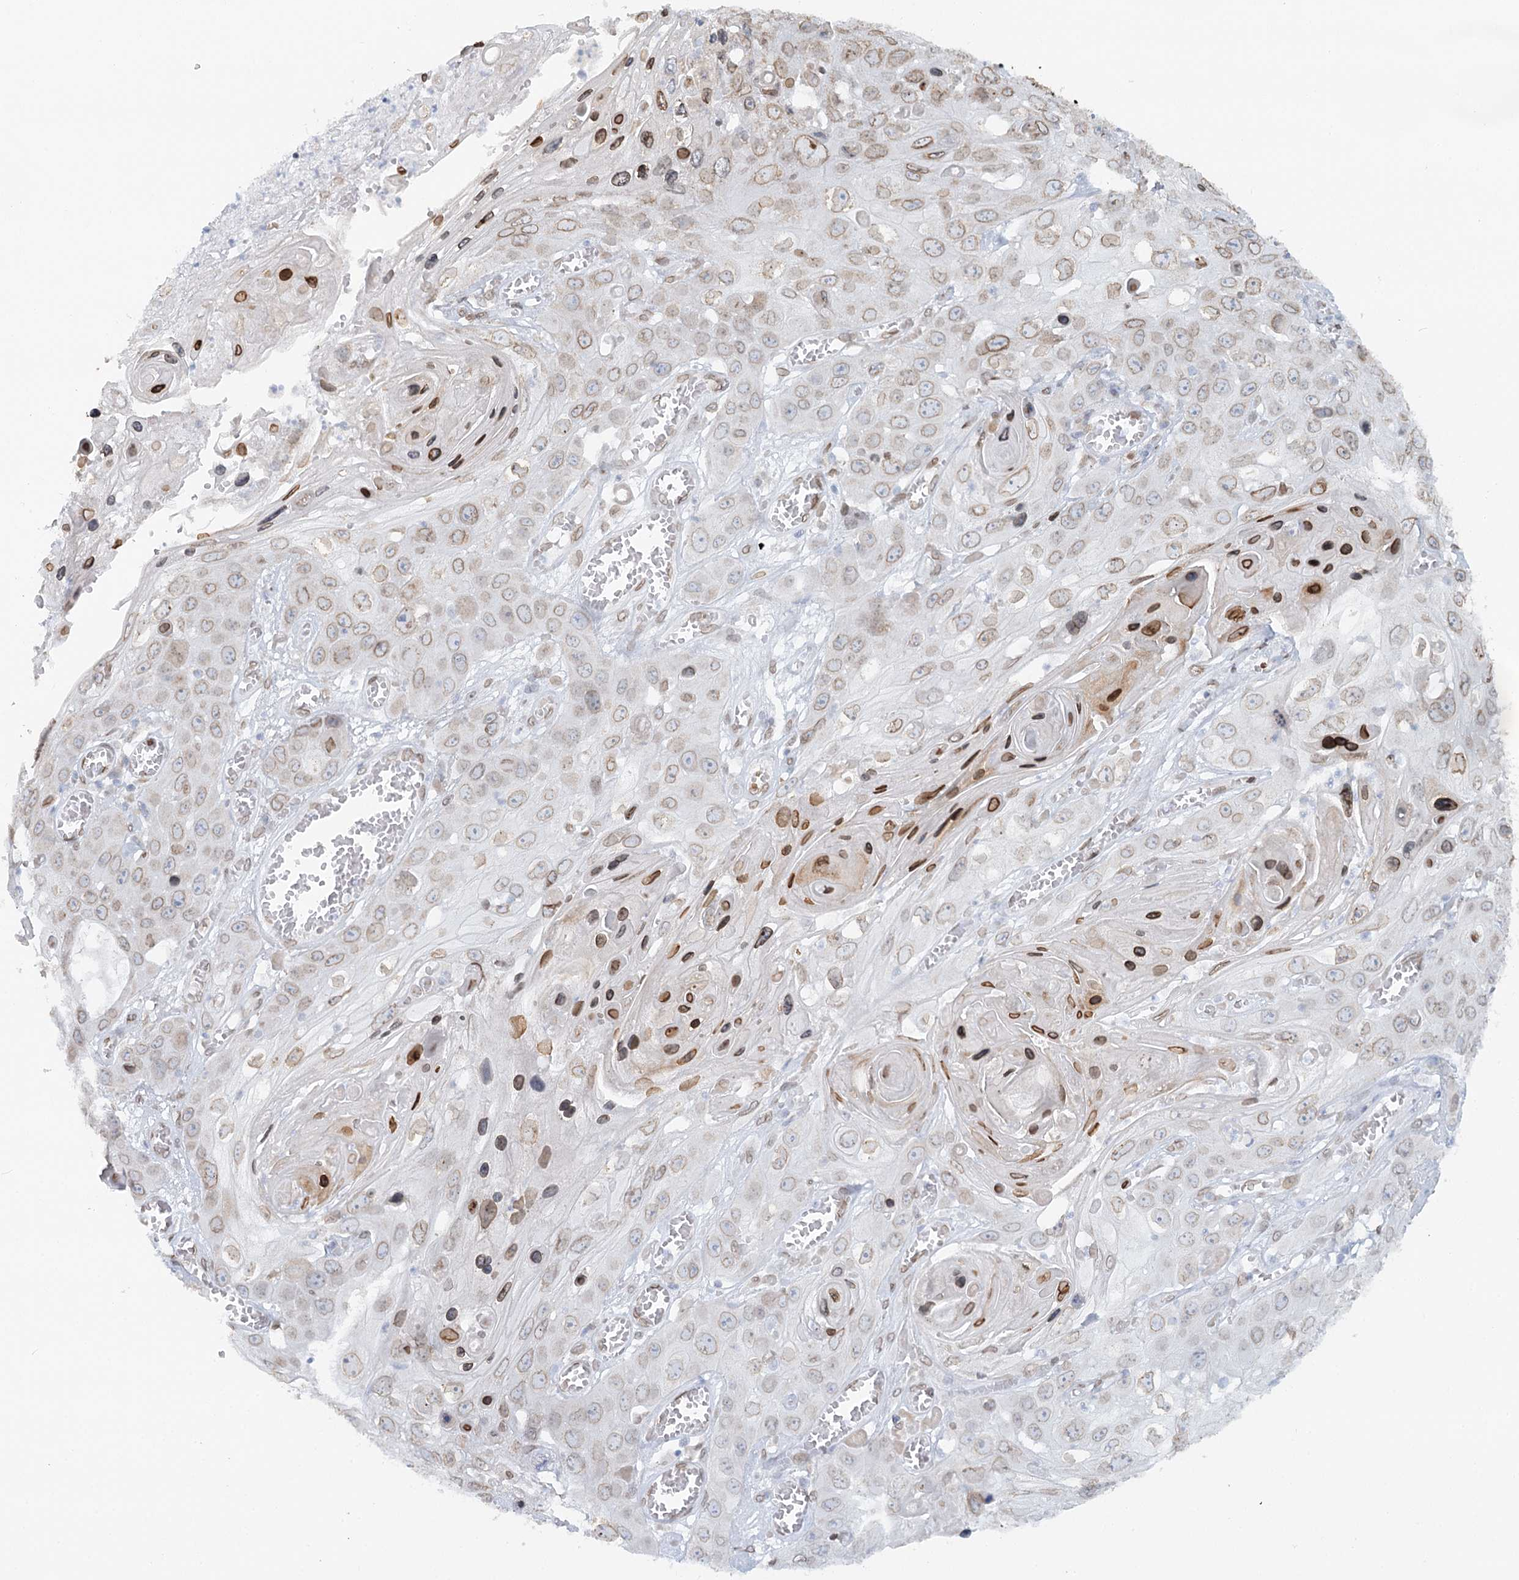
{"staining": {"intensity": "weak", "quantity": ">75%", "location": "cytoplasmic/membranous,nuclear"}, "tissue": "skin cancer", "cell_type": "Tumor cells", "image_type": "cancer", "snomed": [{"axis": "morphology", "description": "Squamous cell carcinoma, NOS"}, {"axis": "topography", "description": "Skin"}], "caption": "Immunohistochemical staining of human skin squamous cell carcinoma demonstrates low levels of weak cytoplasmic/membranous and nuclear expression in approximately >75% of tumor cells. The staining was performed using DAB (3,3'-diaminobenzidine), with brown indicating positive protein expression. Nuclei are stained blue with hematoxylin.", "gene": "VWA5A", "patient": {"sex": "male", "age": 55}}